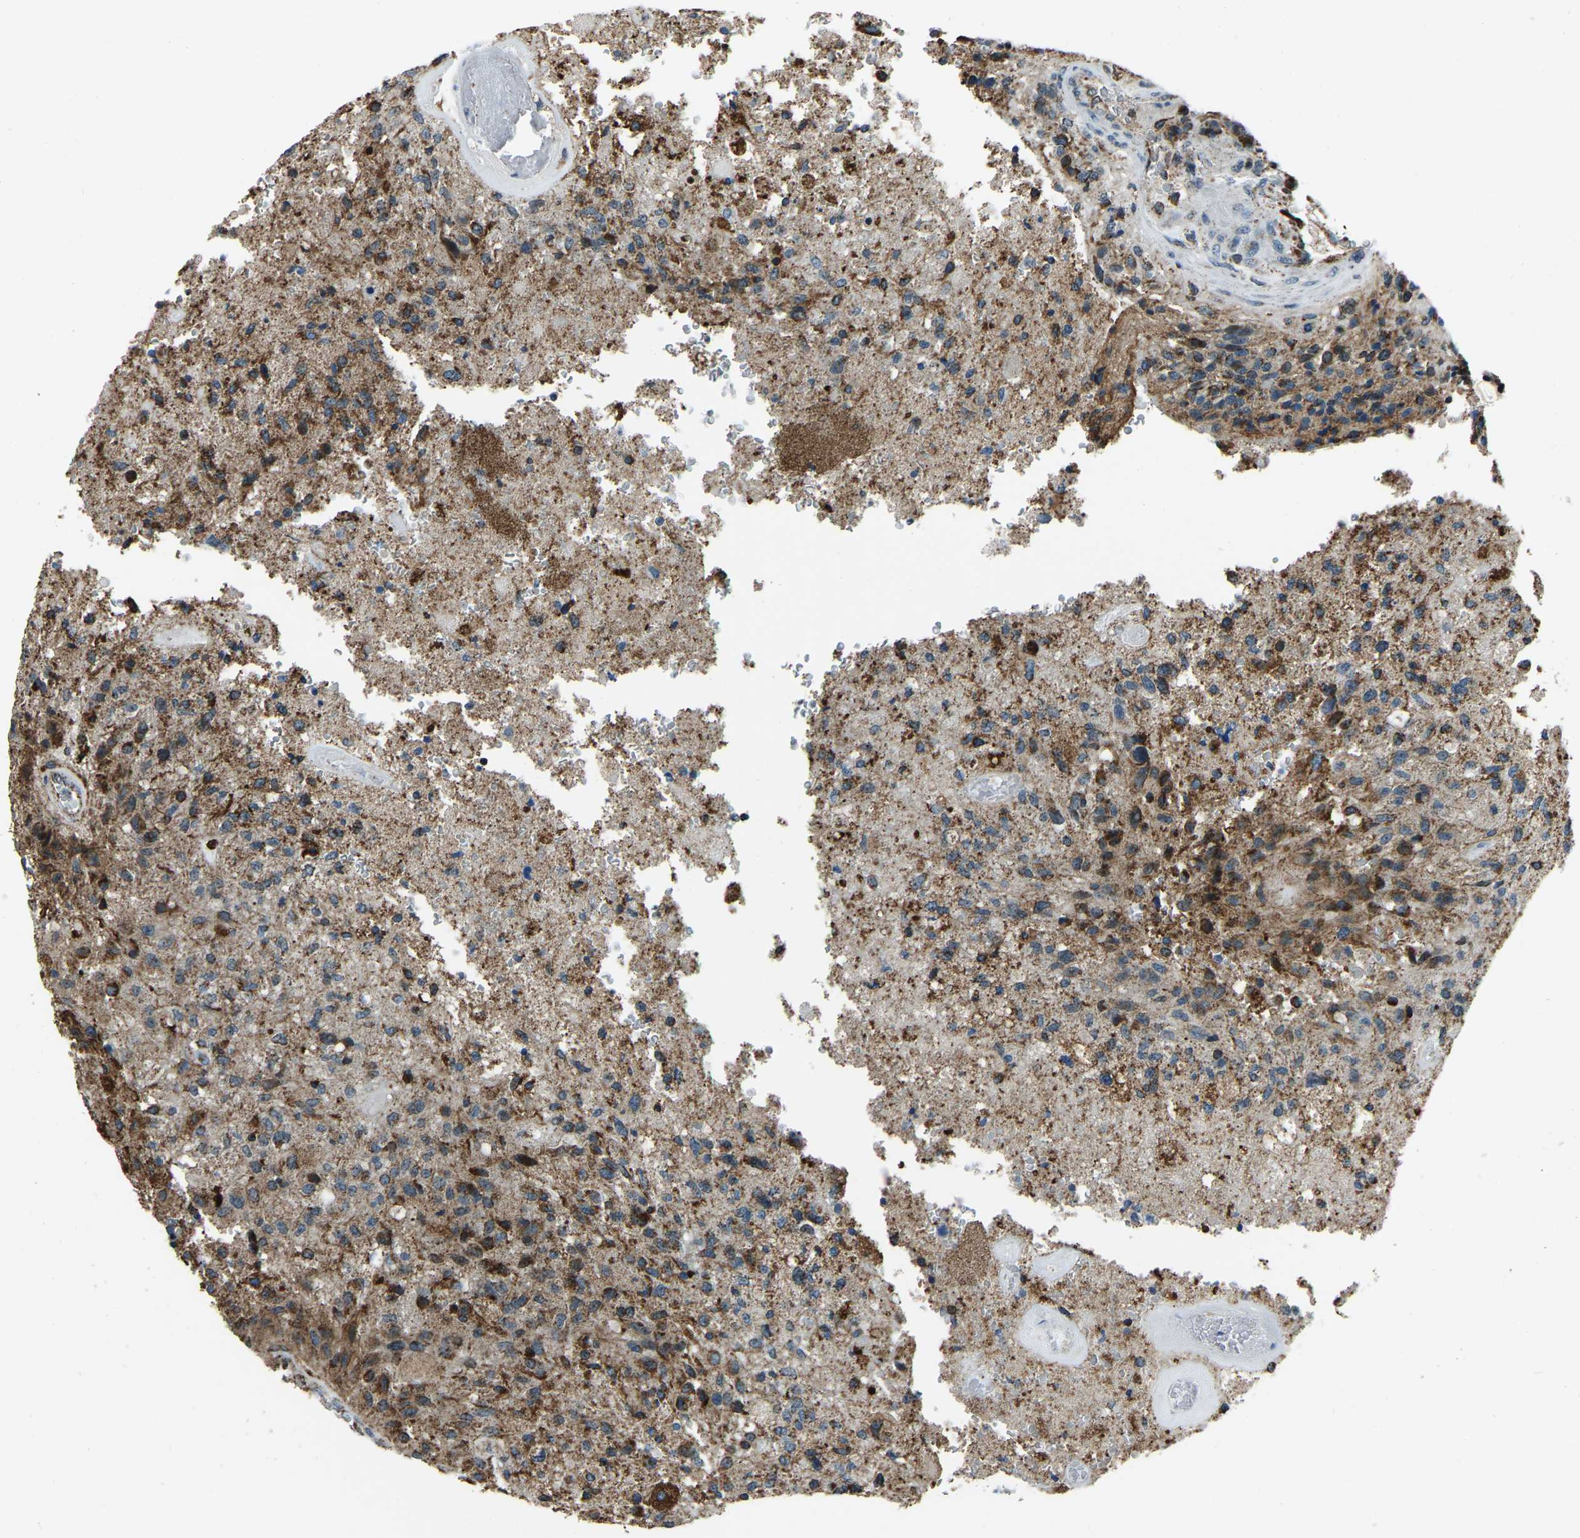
{"staining": {"intensity": "strong", "quantity": "25%-75%", "location": "cytoplasmic/membranous"}, "tissue": "glioma", "cell_type": "Tumor cells", "image_type": "cancer", "snomed": [{"axis": "morphology", "description": "Normal tissue, NOS"}, {"axis": "morphology", "description": "Glioma, malignant, High grade"}, {"axis": "topography", "description": "Cerebral cortex"}], "caption": "Strong cytoplasmic/membranous protein expression is present in approximately 25%-75% of tumor cells in malignant glioma (high-grade).", "gene": "RBM33", "patient": {"sex": "male", "age": 77}}